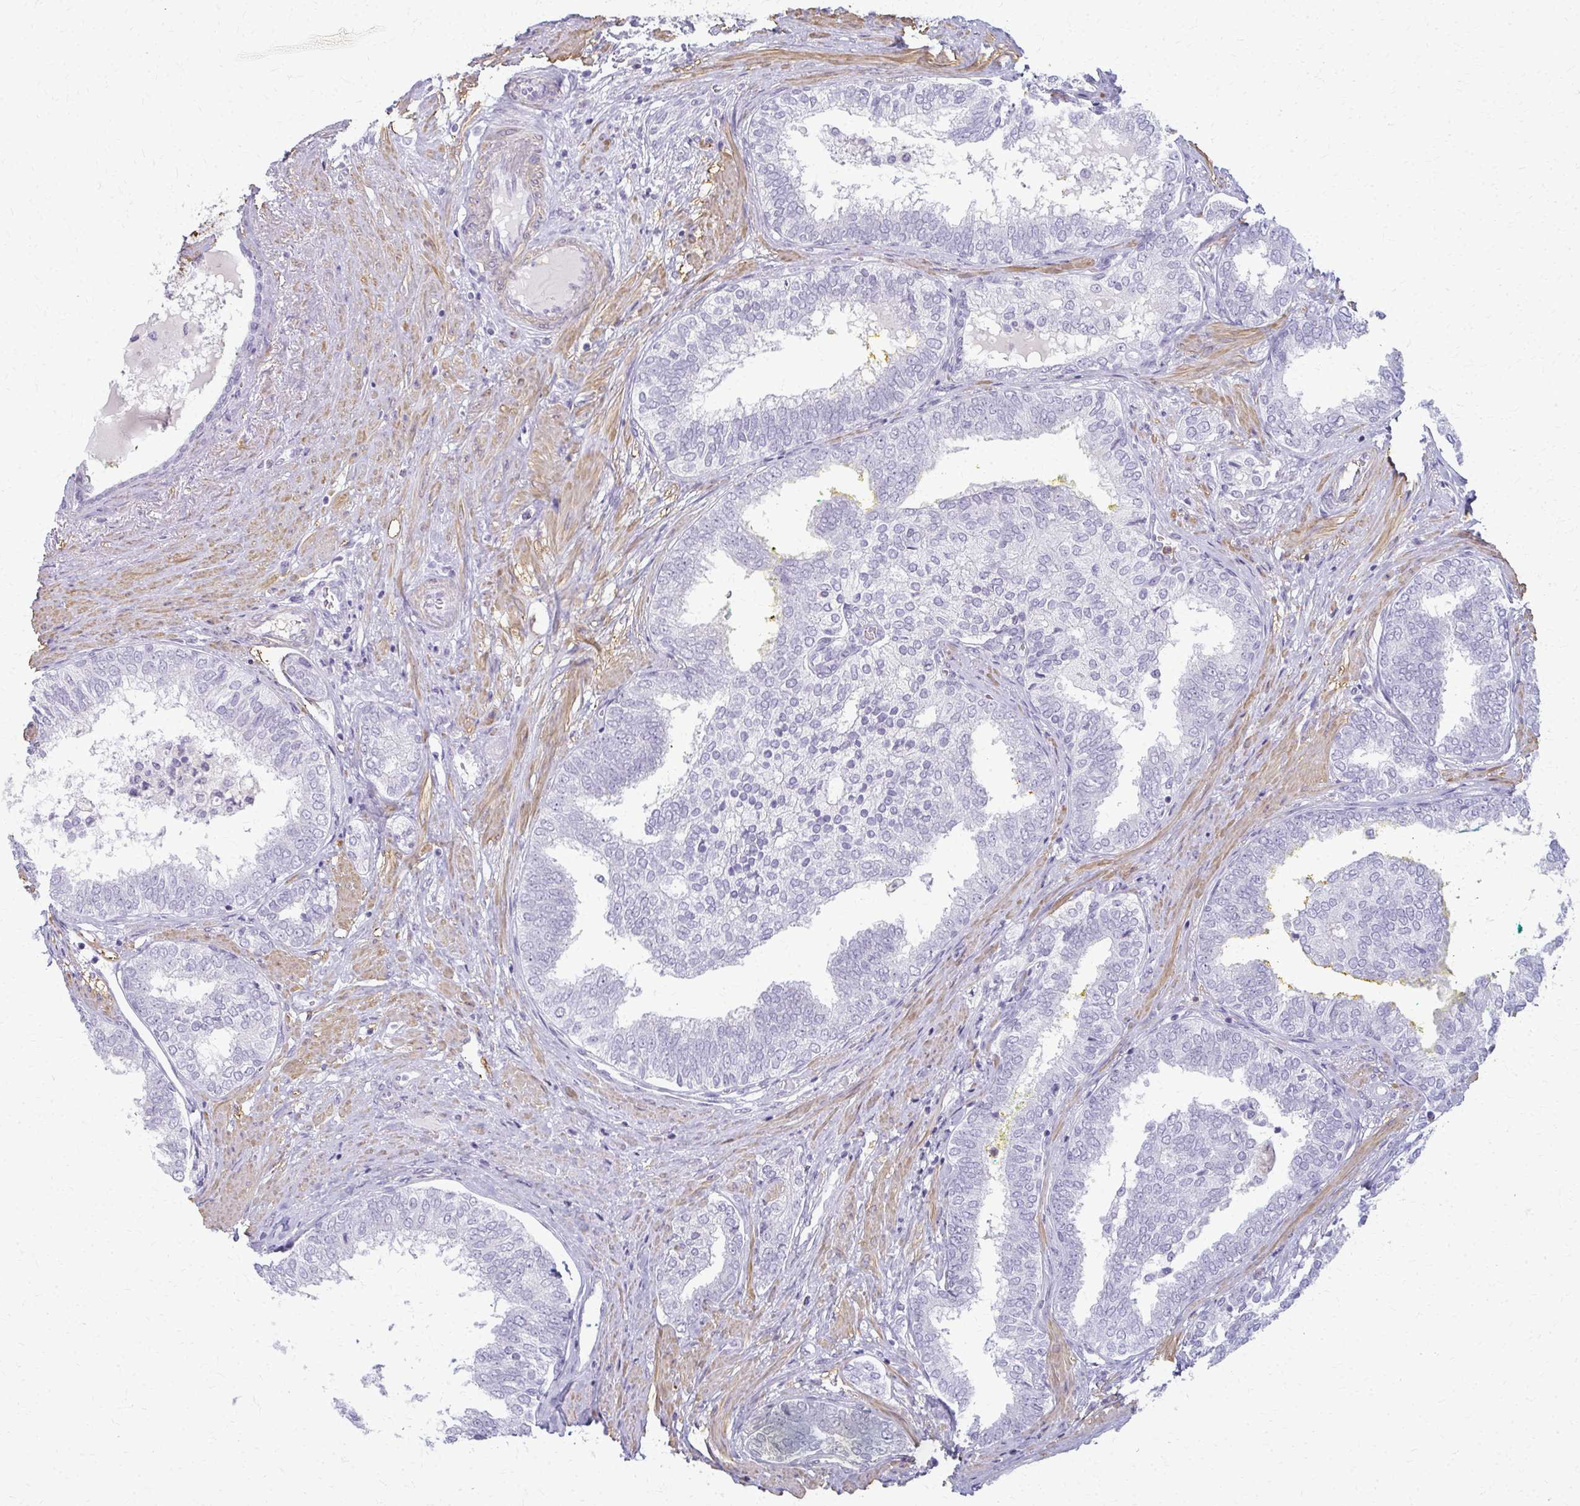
{"staining": {"intensity": "negative", "quantity": "none", "location": "none"}, "tissue": "prostate cancer", "cell_type": "Tumor cells", "image_type": "cancer", "snomed": [{"axis": "morphology", "description": "Adenocarcinoma, High grade"}, {"axis": "topography", "description": "Prostate"}], "caption": "Immunohistochemistry histopathology image of human prostate cancer stained for a protein (brown), which shows no positivity in tumor cells. (DAB immunohistochemistry (IHC), high magnification).", "gene": "CA3", "patient": {"sex": "male", "age": 72}}